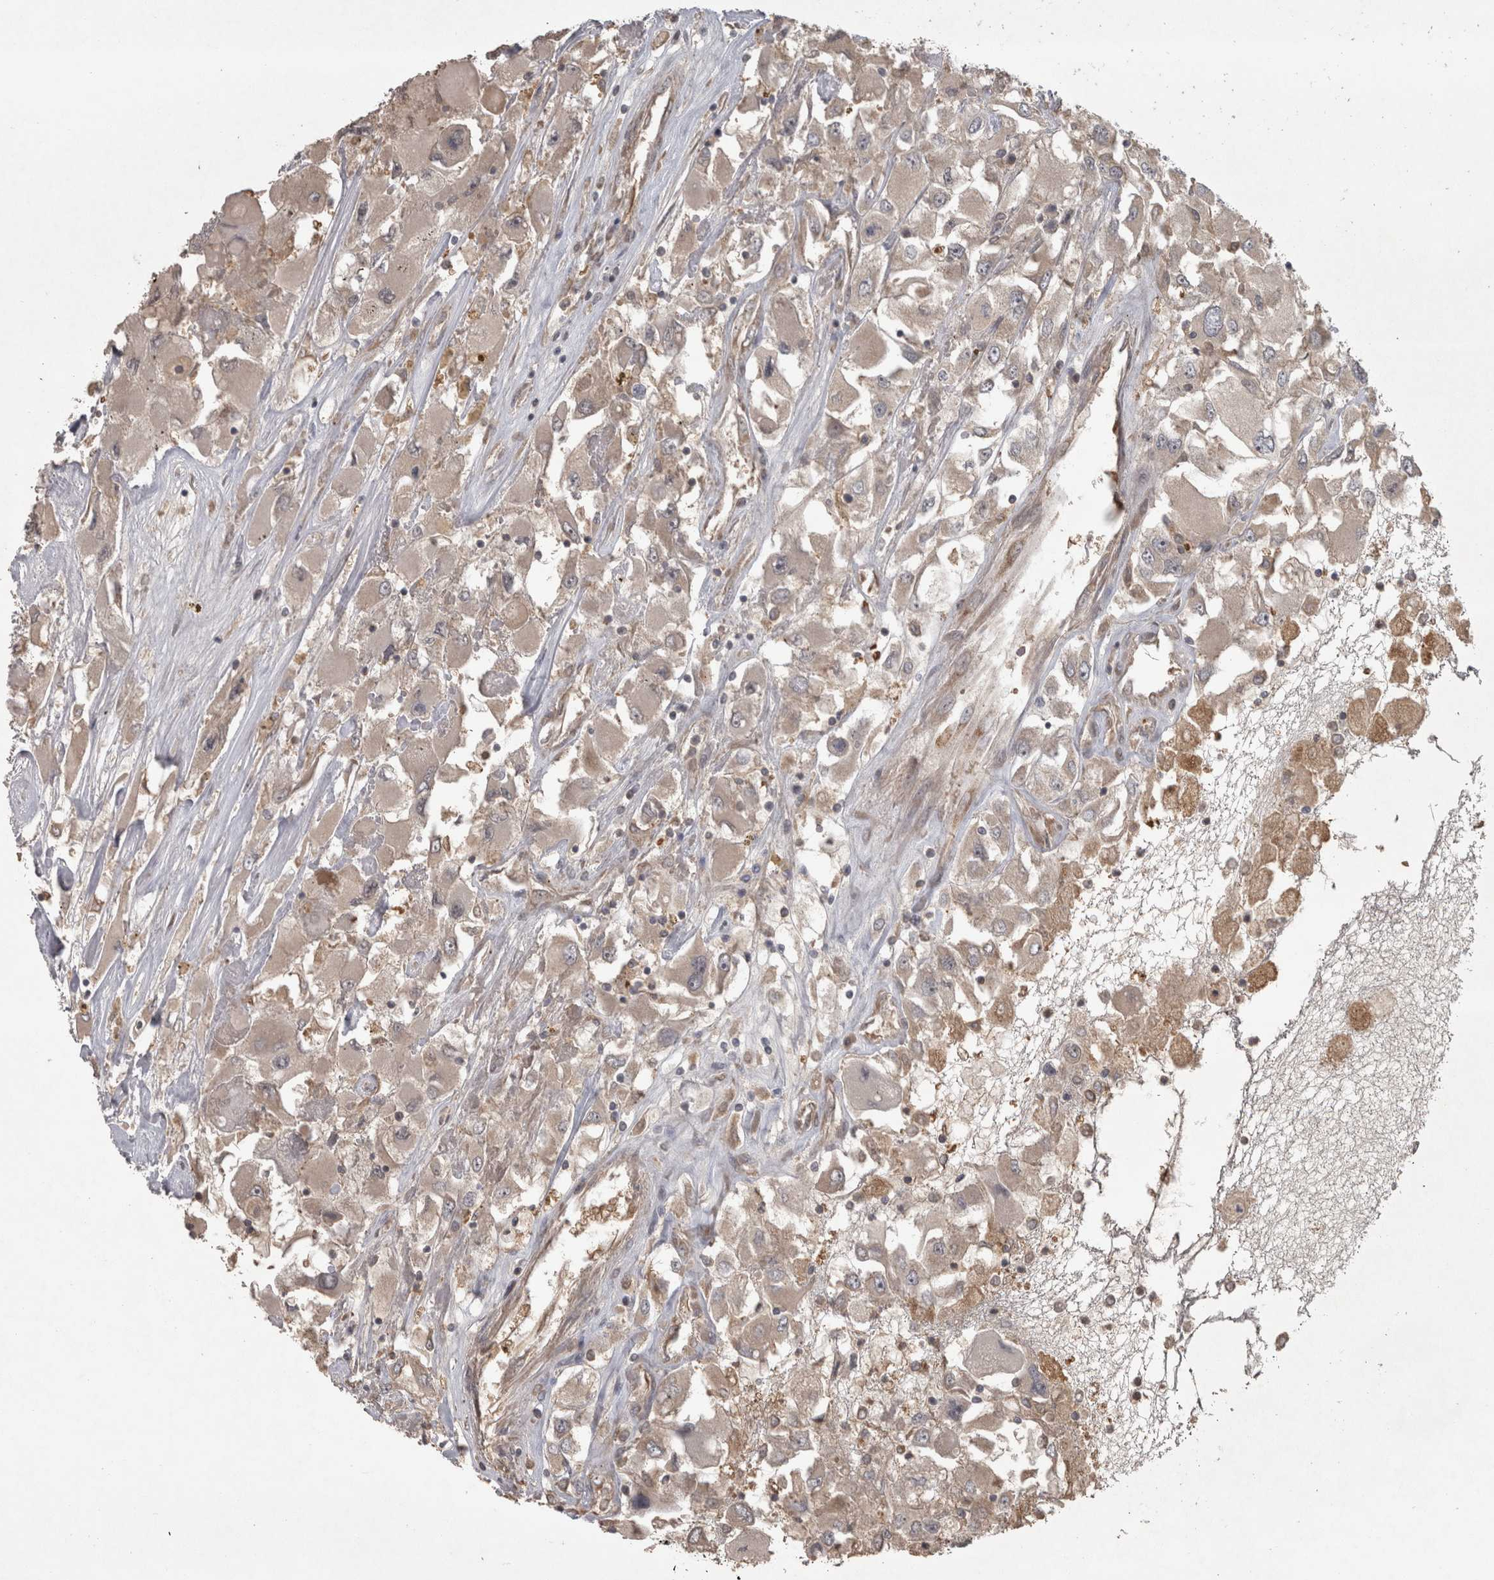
{"staining": {"intensity": "weak", "quantity": "<25%", "location": "cytoplasmic/membranous"}, "tissue": "renal cancer", "cell_type": "Tumor cells", "image_type": "cancer", "snomed": [{"axis": "morphology", "description": "Adenocarcinoma, NOS"}, {"axis": "topography", "description": "Kidney"}], "caption": "DAB immunohistochemical staining of human adenocarcinoma (renal) shows no significant positivity in tumor cells.", "gene": "MICU3", "patient": {"sex": "female", "age": 52}}